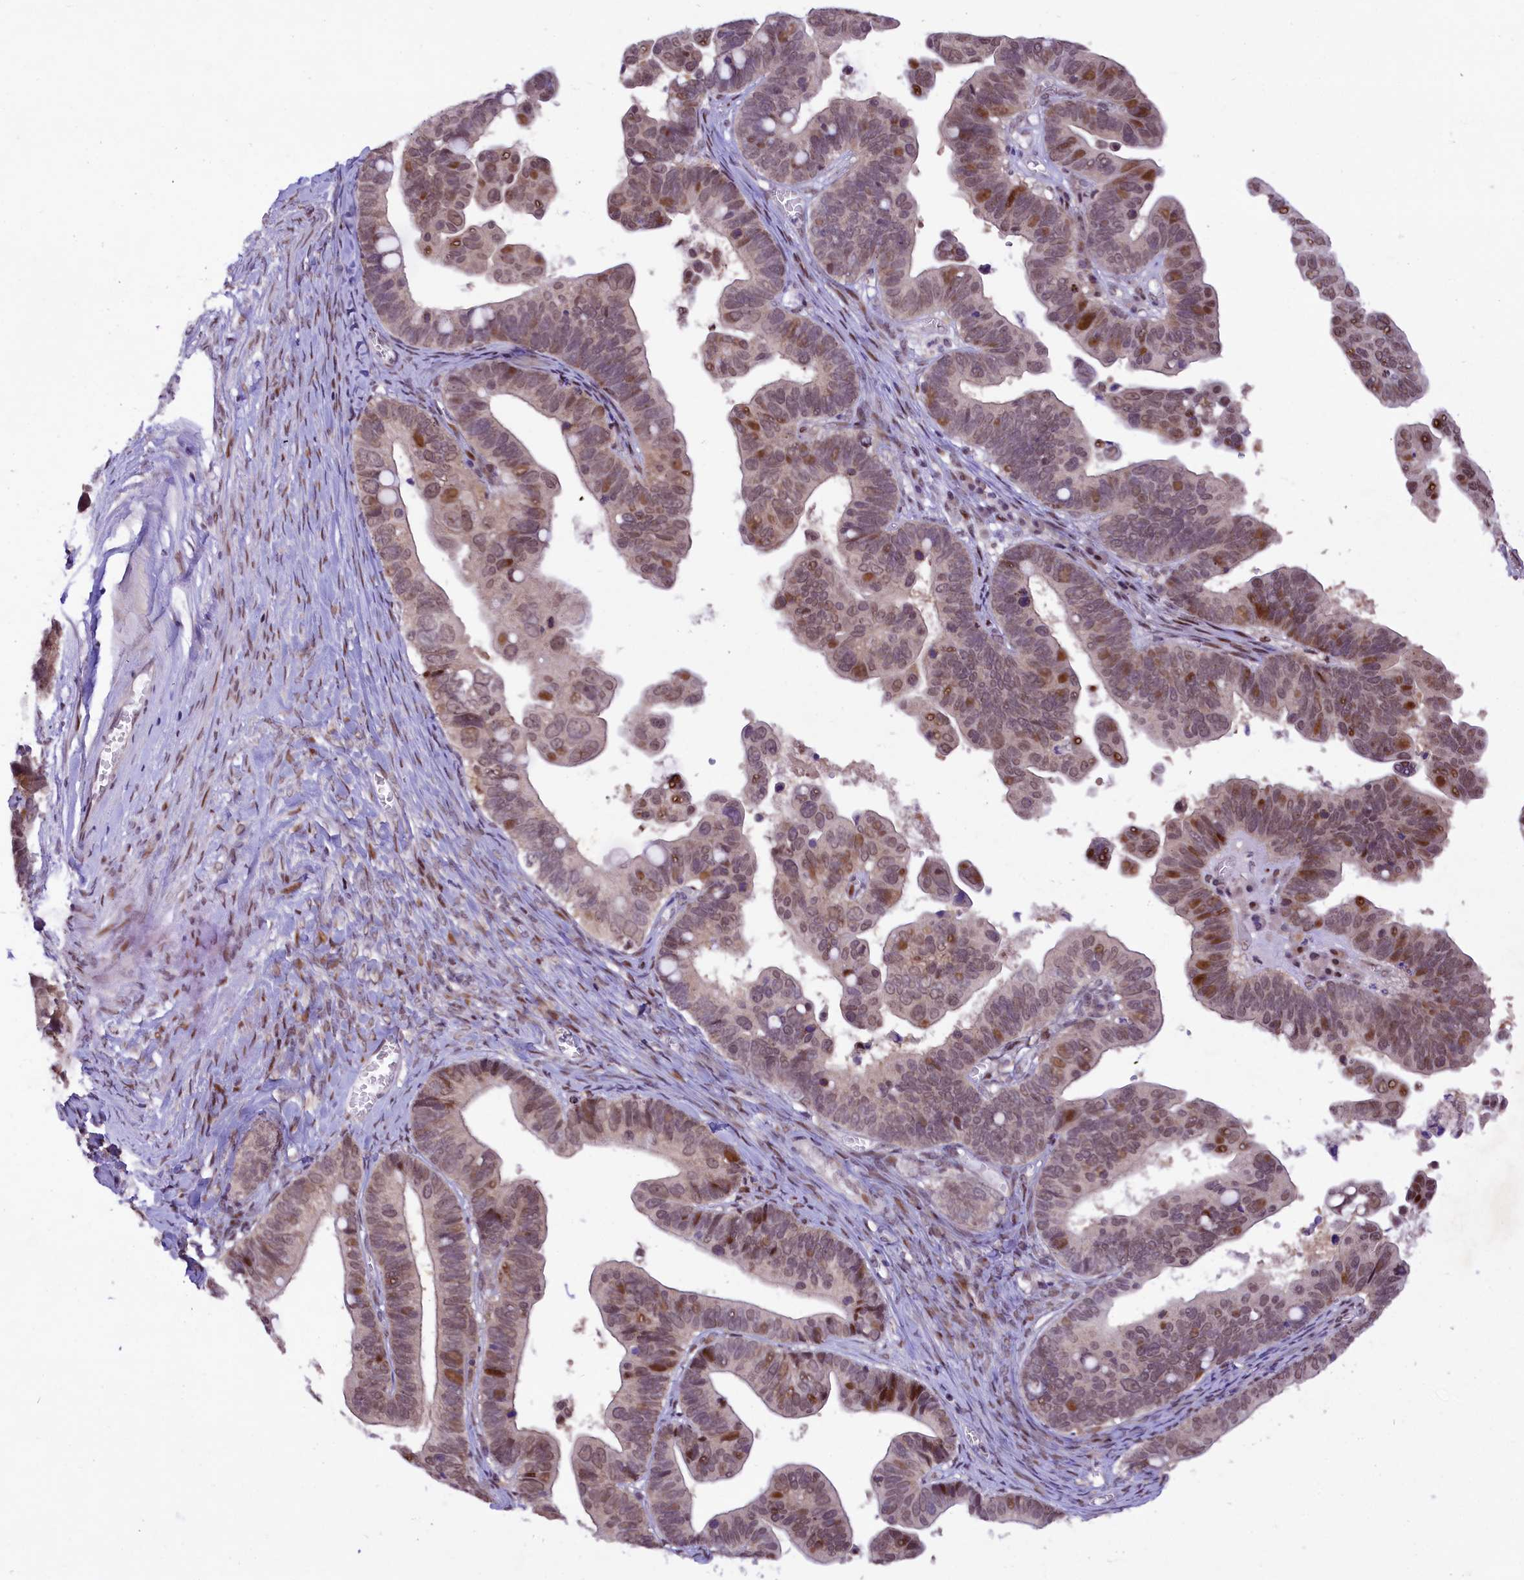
{"staining": {"intensity": "moderate", "quantity": "<25%", "location": "nuclear"}, "tissue": "ovarian cancer", "cell_type": "Tumor cells", "image_type": "cancer", "snomed": [{"axis": "morphology", "description": "Cystadenocarcinoma, serous, NOS"}, {"axis": "topography", "description": "Ovary"}], "caption": "Human ovarian serous cystadenocarcinoma stained for a protein (brown) exhibits moderate nuclear positive positivity in approximately <25% of tumor cells.", "gene": "ANKS3", "patient": {"sex": "female", "age": 56}}